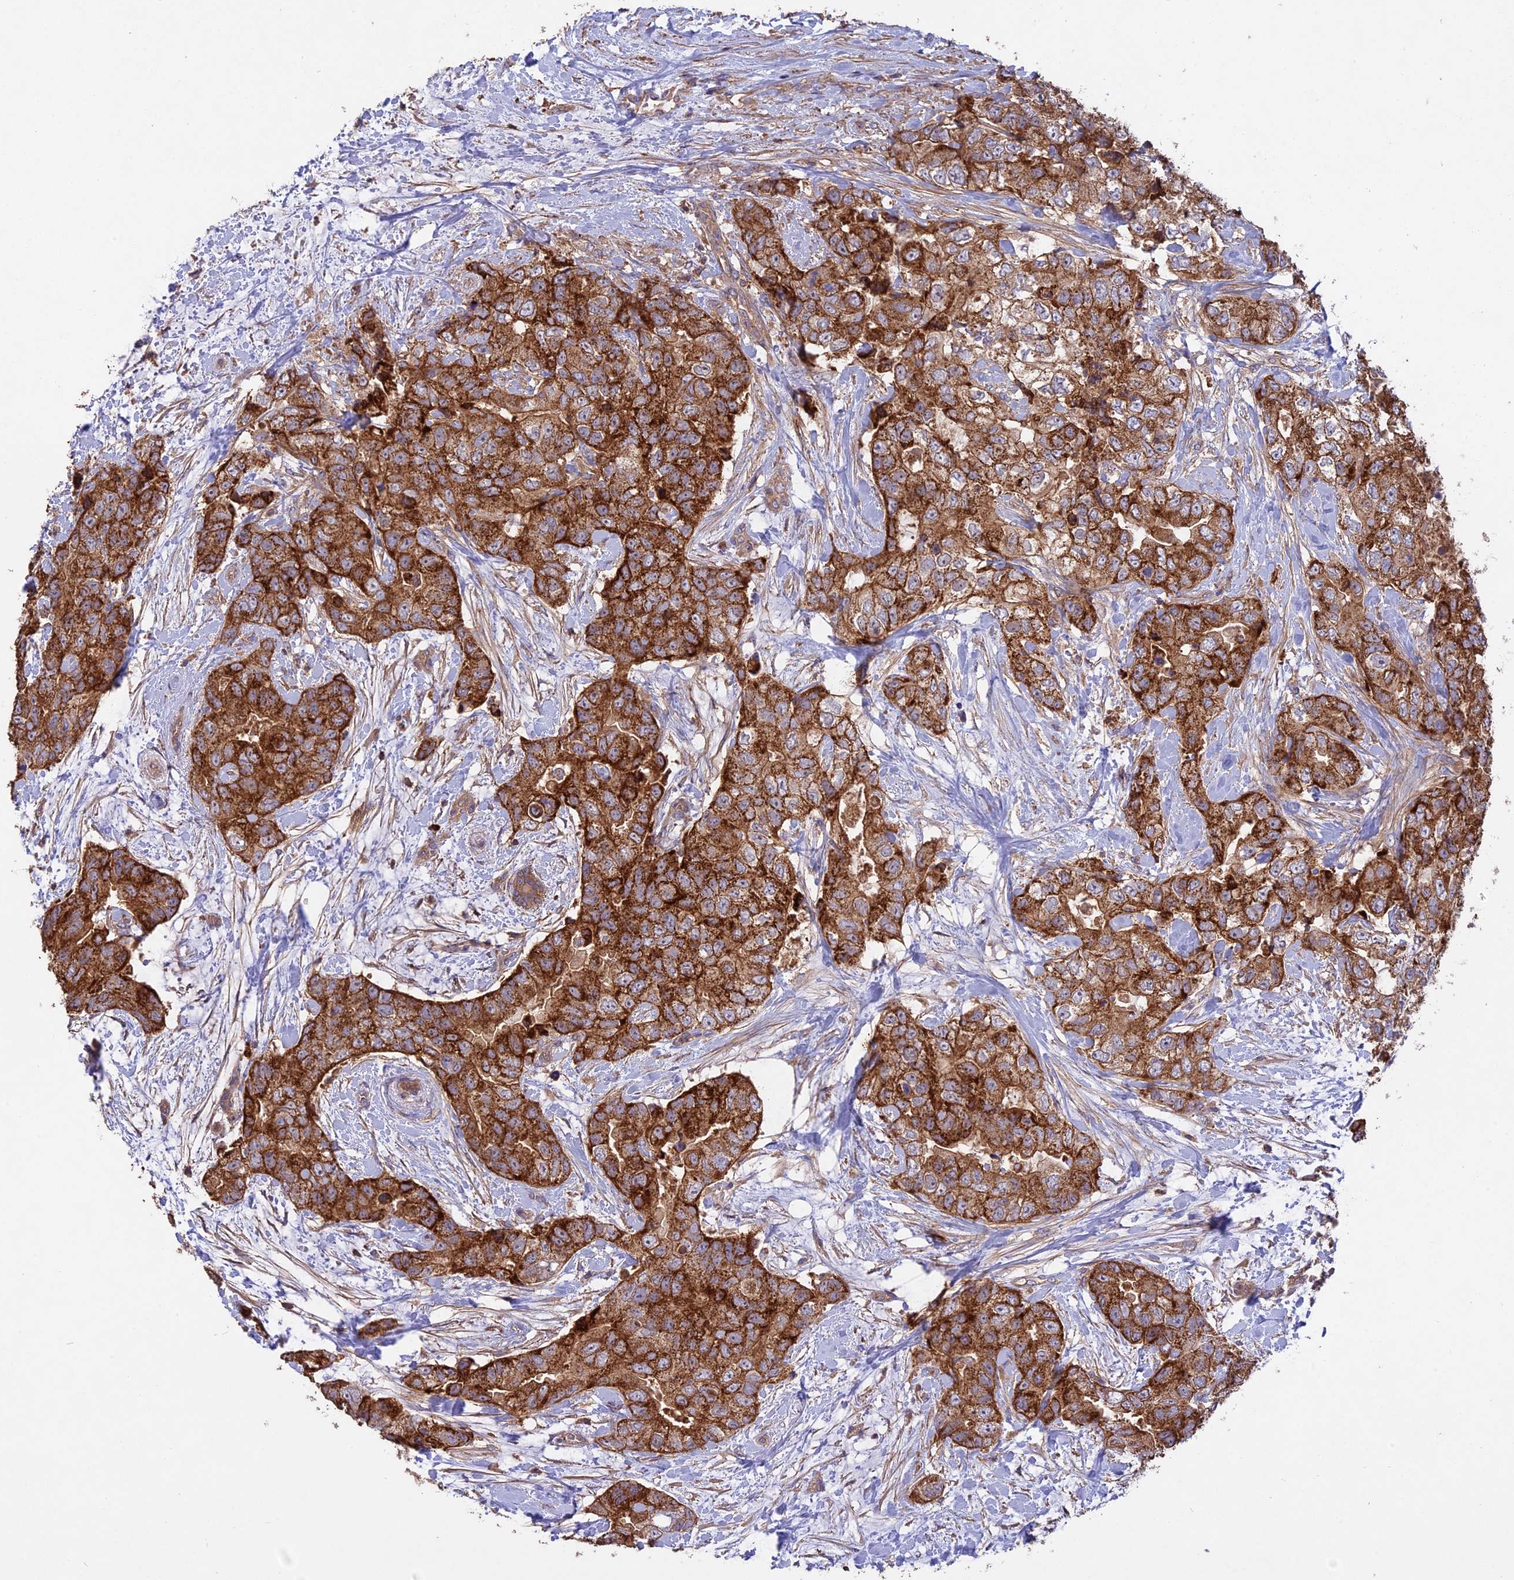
{"staining": {"intensity": "strong", "quantity": ">75%", "location": "cytoplasmic/membranous"}, "tissue": "breast cancer", "cell_type": "Tumor cells", "image_type": "cancer", "snomed": [{"axis": "morphology", "description": "Duct carcinoma"}, {"axis": "topography", "description": "Breast"}], "caption": "Breast cancer (invasive ductal carcinoma) tissue demonstrates strong cytoplasmic/membranous expression in about >75% of tumor cells, visualized by immunohistochemistry. The protein of interest is stained brown, and the nuclei are stained in blue (DAB (3,3'-diaminobenzidine) IHC with brightfield microscopy, high magnification).", "gene": "NUDT8", "patient": {"sex": "female", "age": 62}}